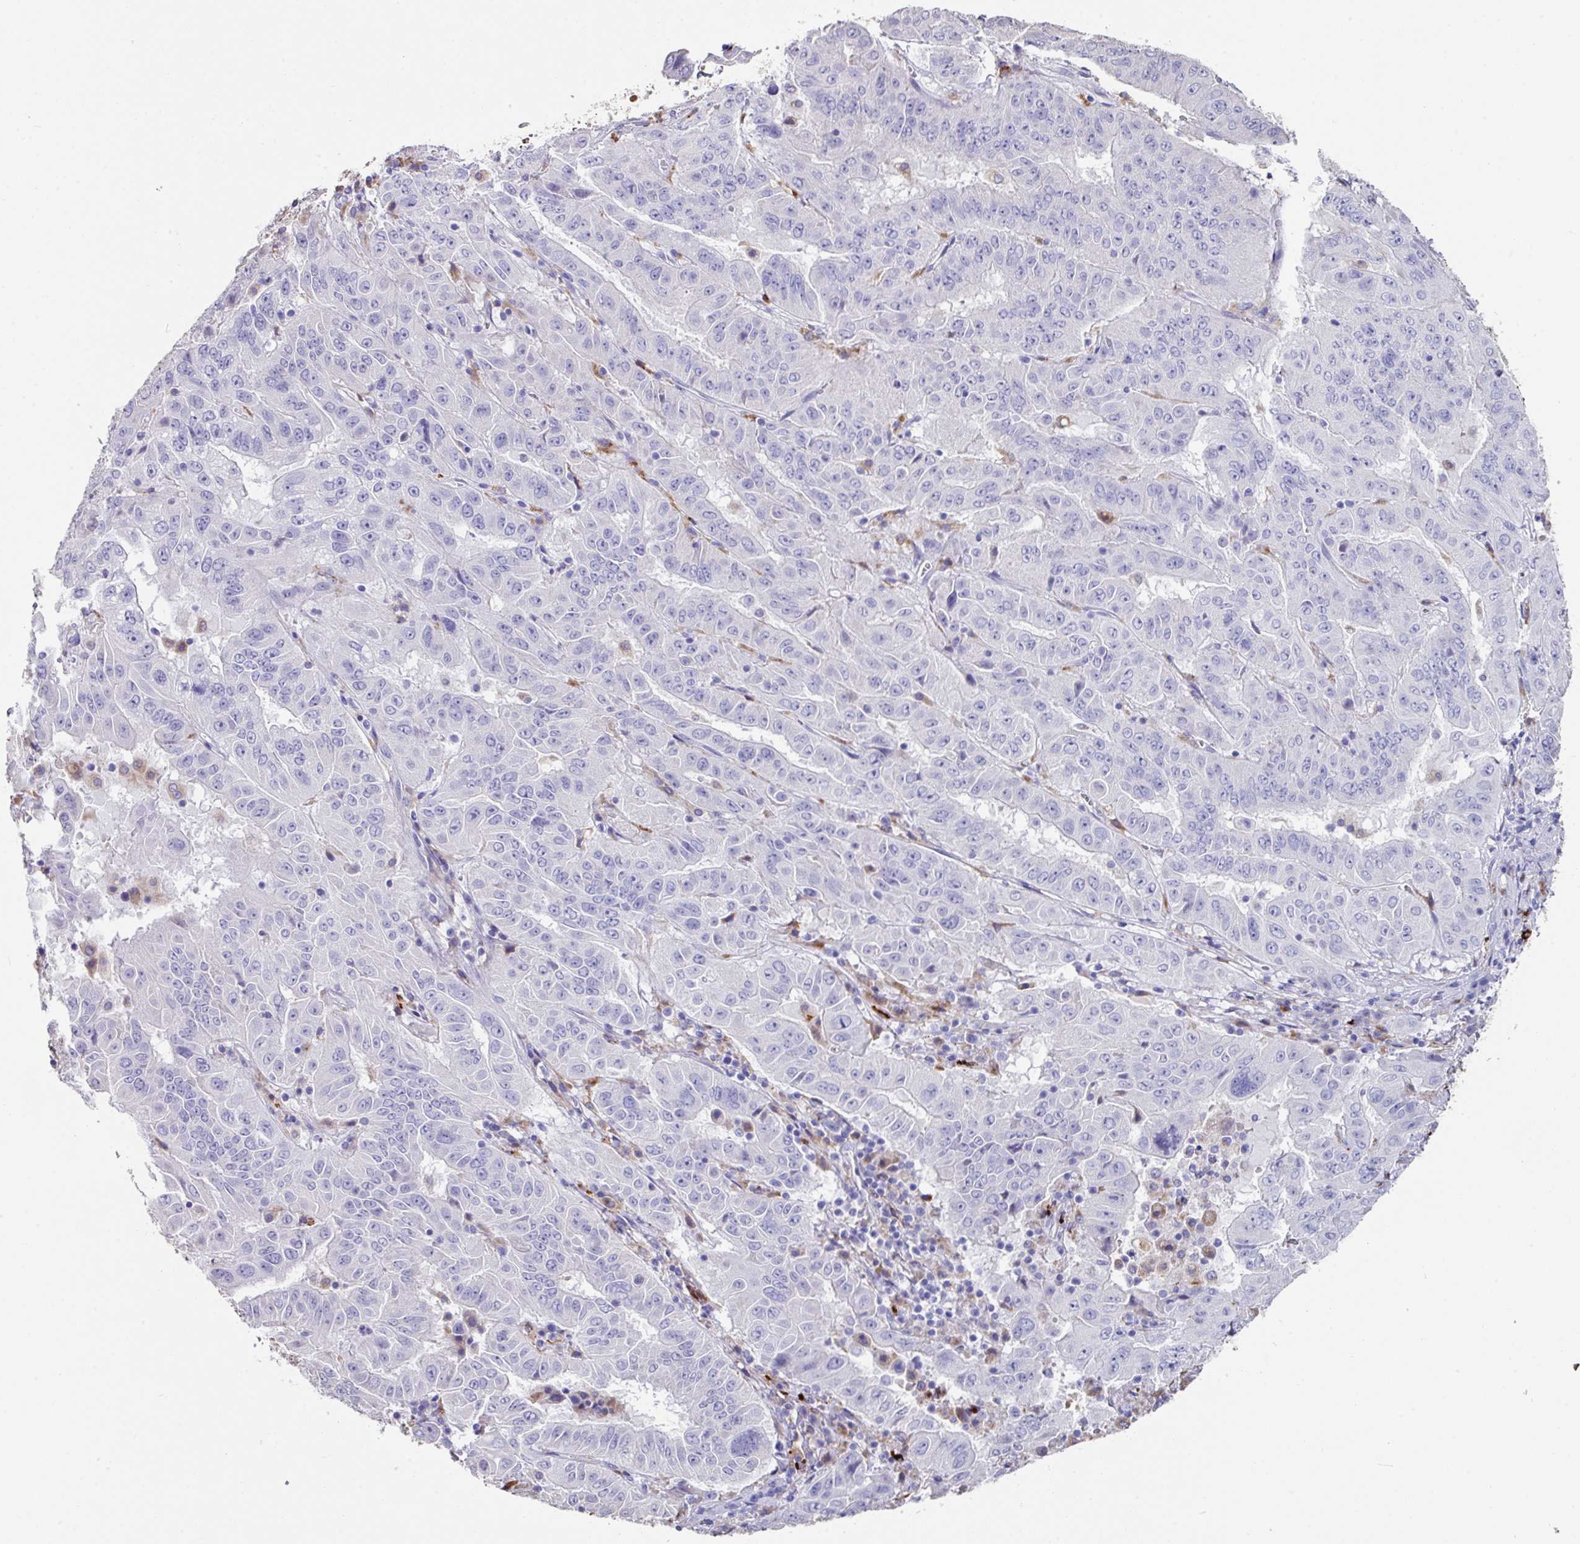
{"staining": {"intensity": "negative", "quantity": "none", "location": "none"}, "tissue": "pancreatic cancer", "cell_type": "Tumor cells", "image_type": "cancer", "snomed": [{"axis": "morphology", "description": "Adenocarcinoma, NOS"}, {"axis": "topography", "description": "Pancreas"}], "caption": "The image shows no staining of tumor cells in adenocarcinoma (pancreatic).", "gene": "CPVL", "patient": {"sex": "male", "age": 63}}